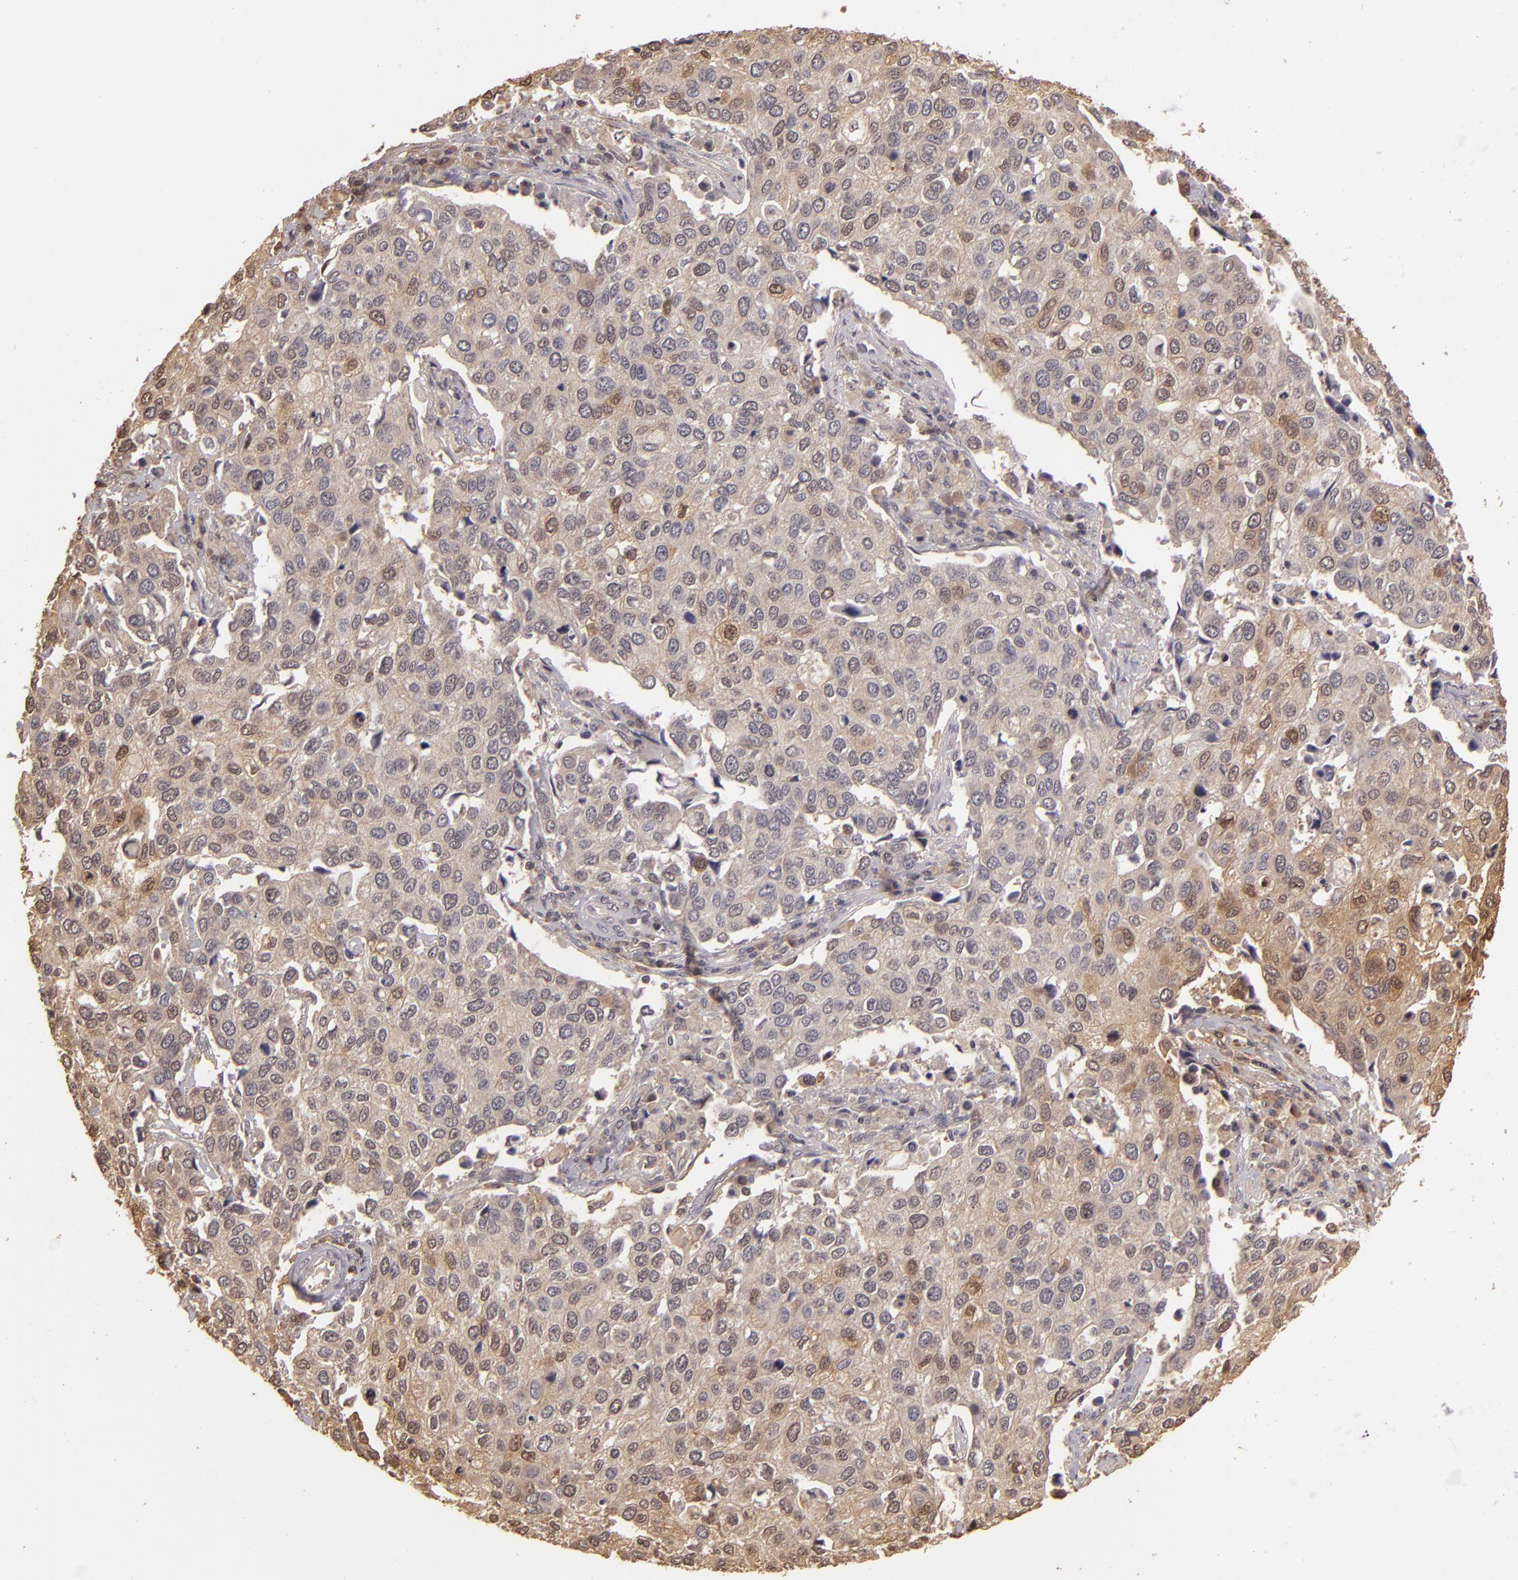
{"staining": {"intensity": "weak", "quantity": ">75%", "location": "cytoplasmic/membranous"}, "tissue": "cervical cancer", "cell_type": "Tumor cells", "image_type": "cancer", "snomed": [{"axis": "morphology", "description": "Squamous cell carcinoma, NOS"}, {"axis": "topography", "description": "Cervix"}], "caption": "Immunohistochemical staining of human squamous cell carcinoma (cervical) demonstrates low levels of weak cytoplasmic/membranous protein staining in approximately >75% of tumor cells.", "gene": "ARPC2", "patient": {"sex": "female", "age": 54}}